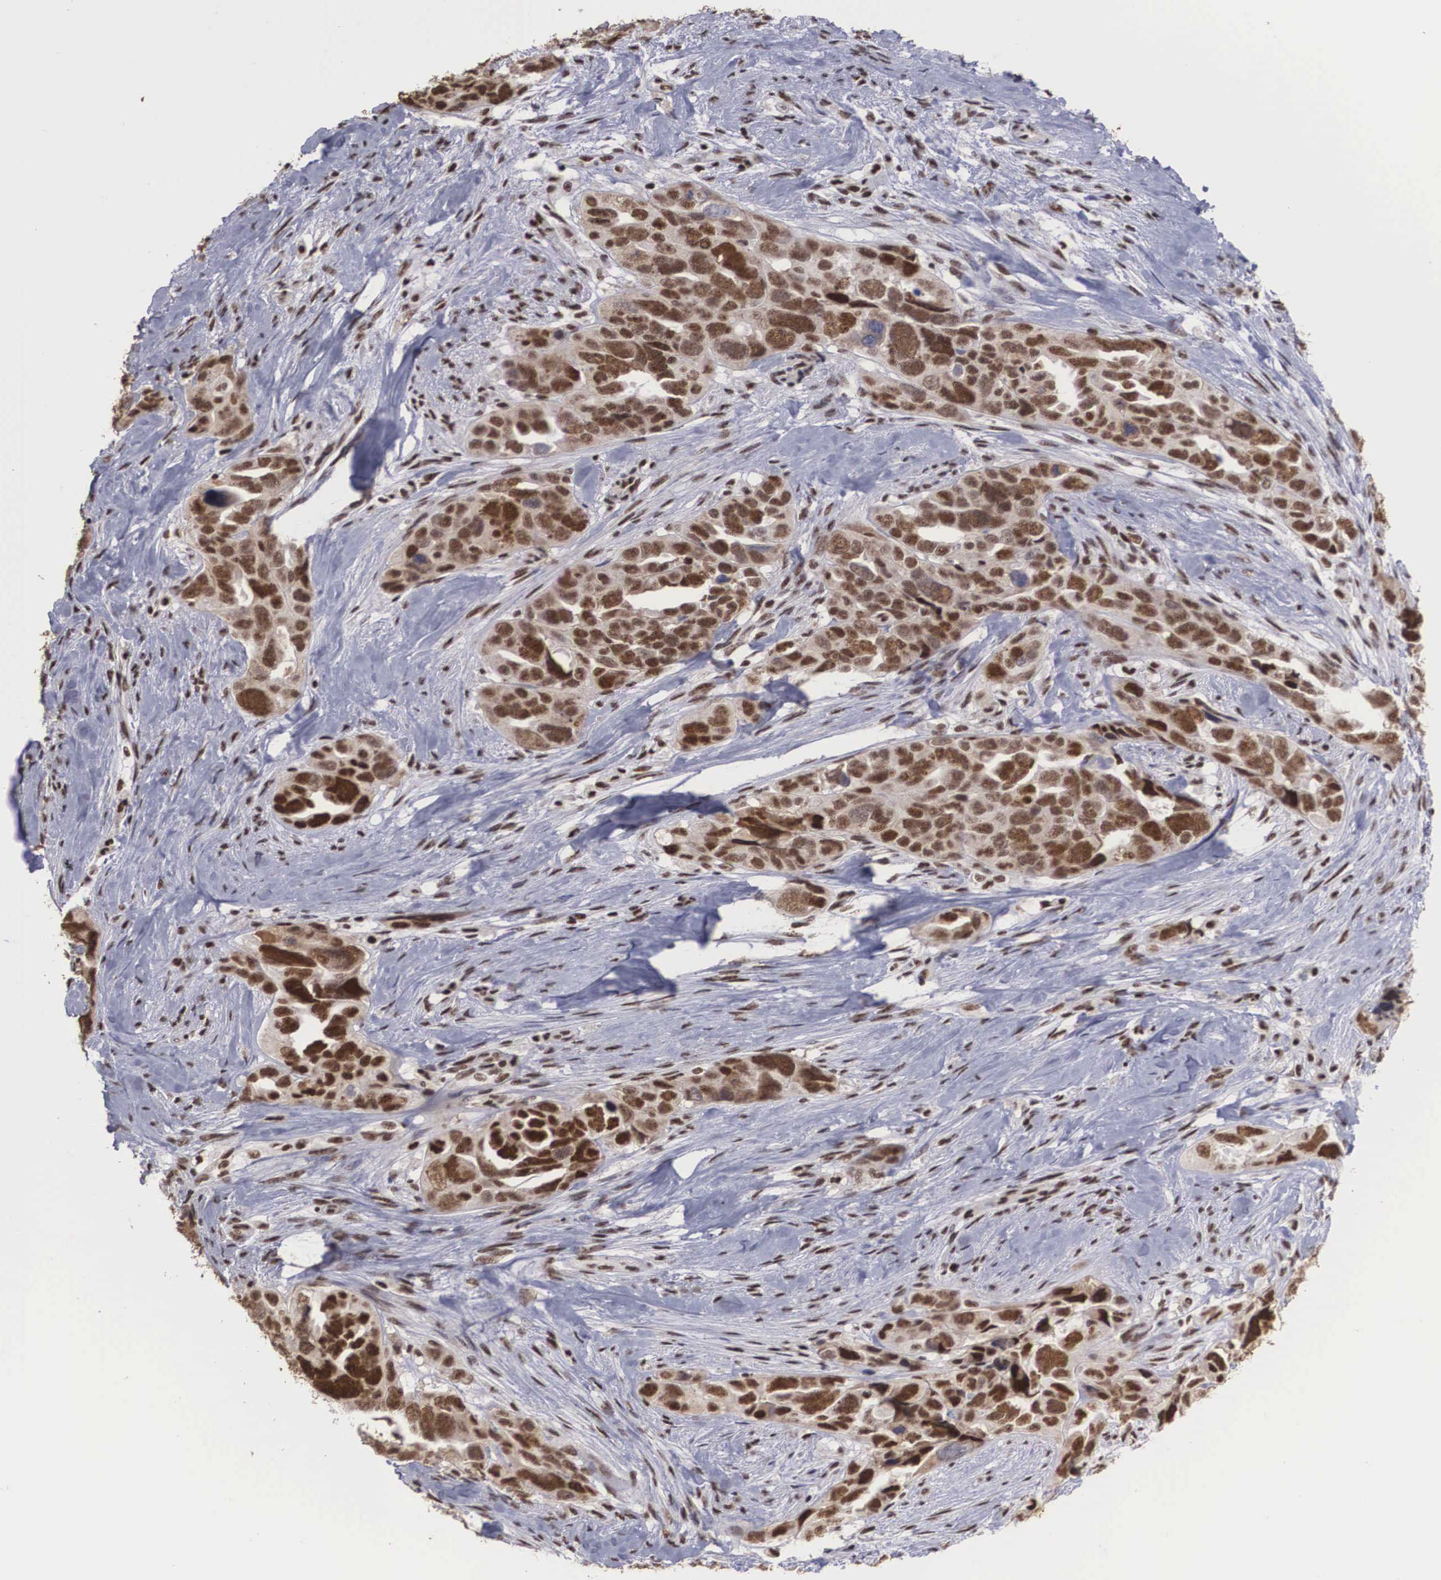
{"staining": {"intensity": "strong", "quantity": ">75%", "location": "nuclear"}, "tissue": "ovarian cancer", "cell_type": "Tumor cells", "image_type": "cancer", "snomed": [{"axis": "morphology", "description": "Cystadenocarcinoma, serous, NOS"}, {"axis": "topography", "description": "Ovary"}], "caption": "This is an image of IHC staining of ovarian serous cystadenocarcinoma, which shows strong expression in the nuclear of tumor cells.", "gene": "HTATSF1", "patient": {"sex": "female", "age": 63}}